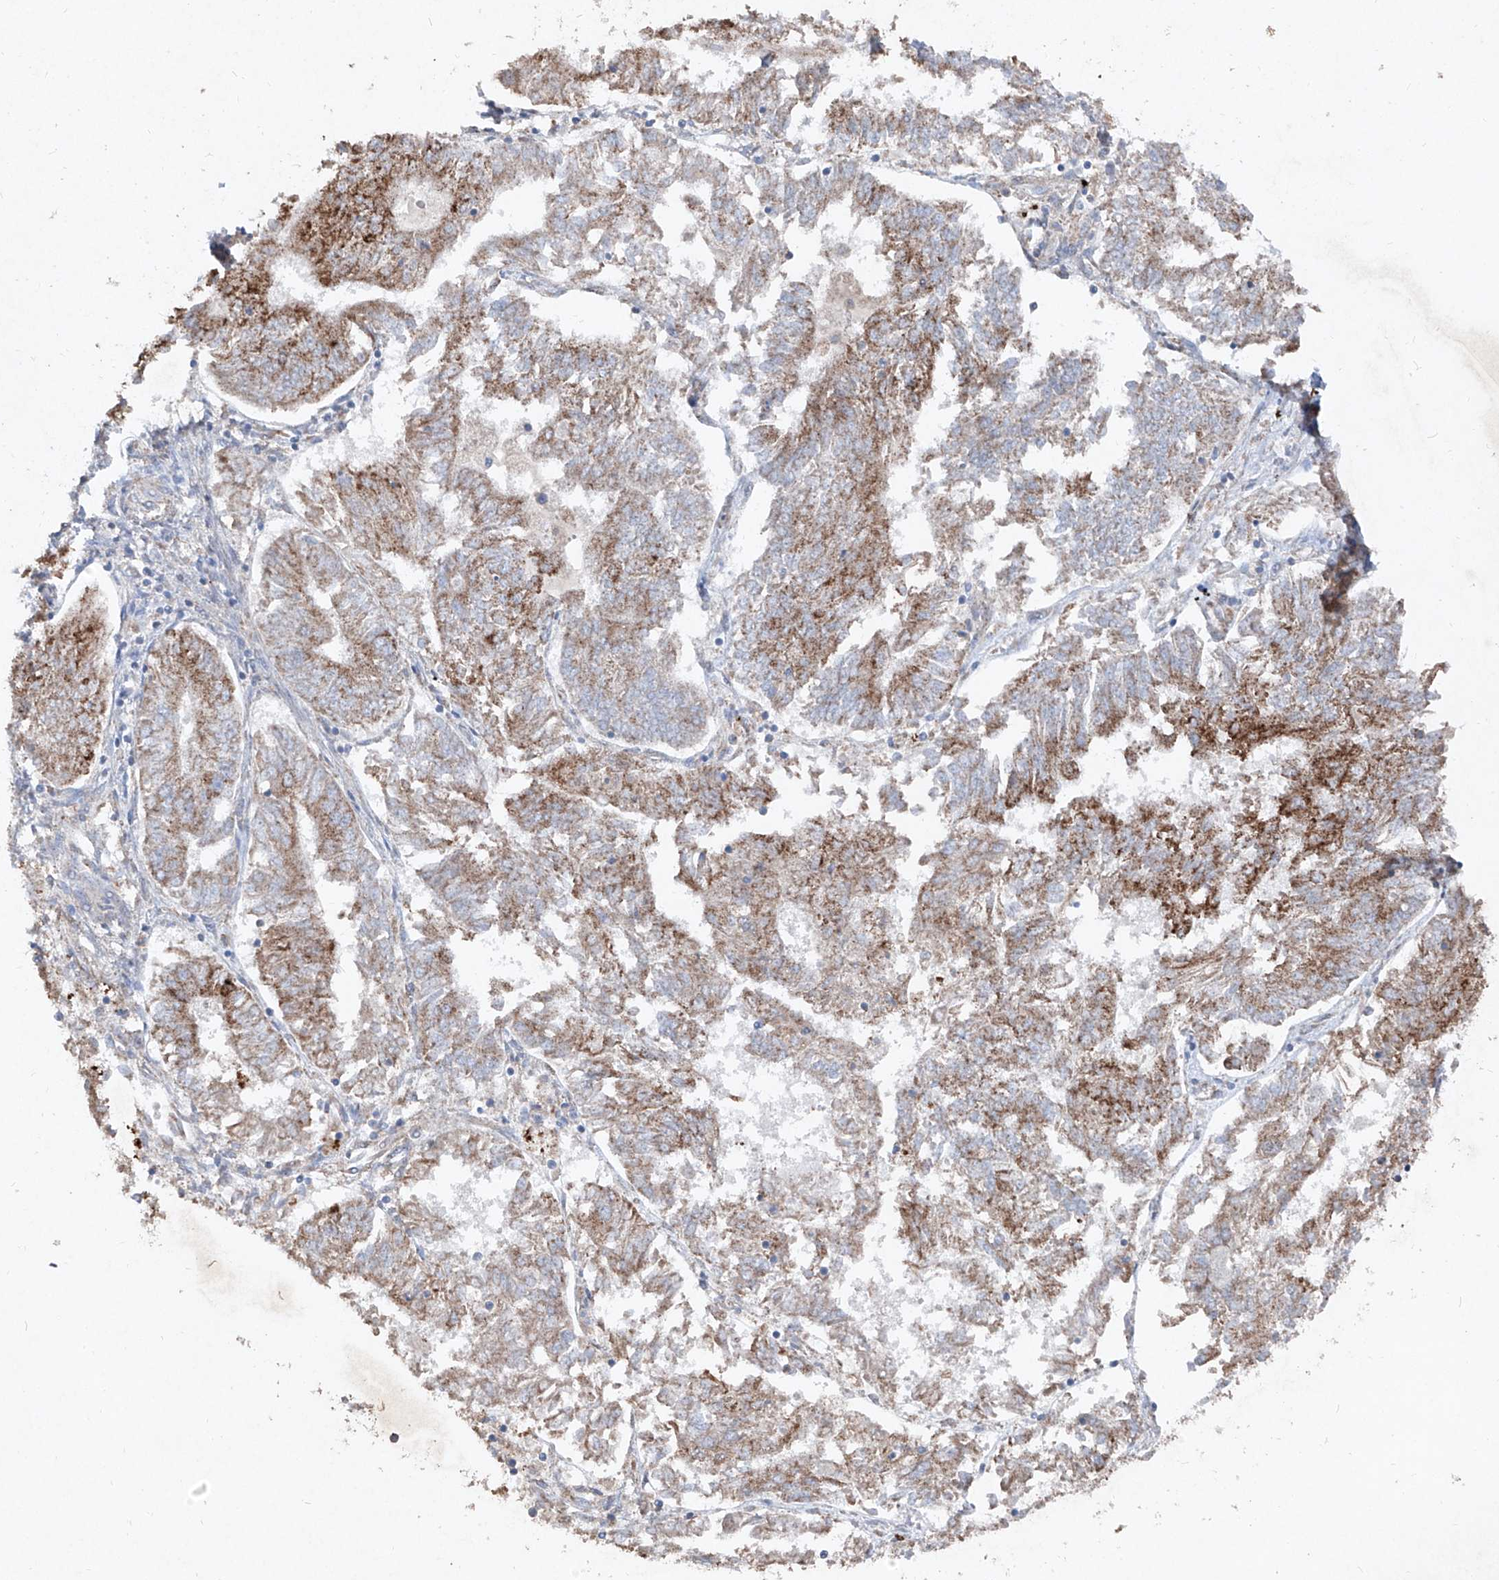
{"staining": {"intensity": "moderate", "quantity": ">75%", "location": "cytoplasmic/membranous"}, "tissue": "endometrial cancer", "cell_type": "Tumor cells", "image_type": "cancer", "snomed": [{"axis": "morphology", "description": "Adenocarcinoma, NOS"}, {"axis": "topography", "description": "Endometrium"}], "caption": "Immunohistochemistry (DAB) staining of endometrial cancer exhibits moderate cytoplasmic/membranous protein staining in approximately >75% of tumor cells. Nuclei are stained in blue.", "gene": "ABCD3", "patient": {"sex": "female", "age": 58}}